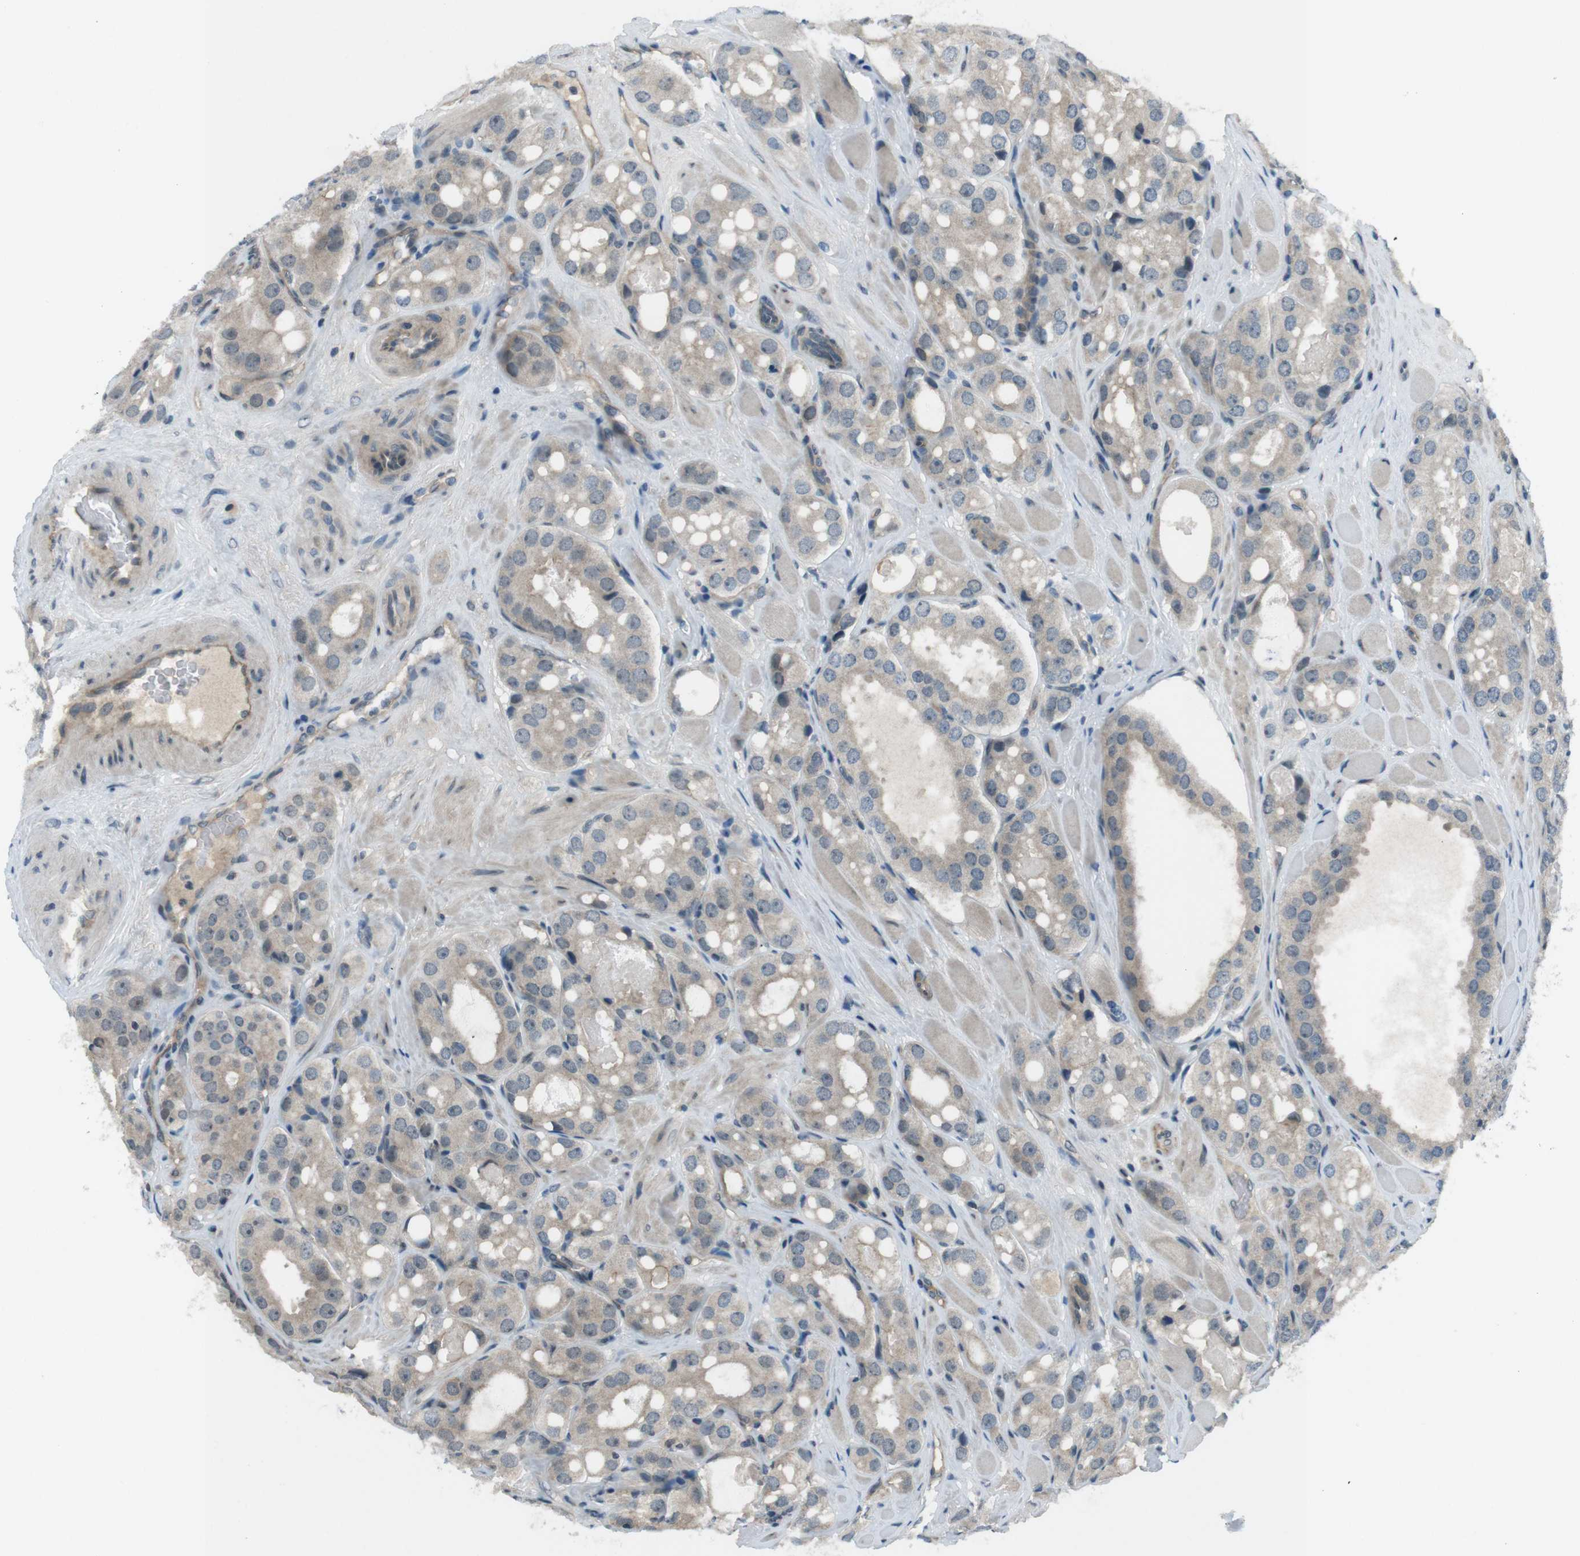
{"staining": {"intensity": "weak", "quantity": "25%-75%", "location": "cytoplasmic/membranous"}, "tissue": "prostate cancer", "cell_type": "Tumor cells", "image_type": "cancer", "snomed": [{"axis": "morphology", "description": "Adenocarcinoma, High grade"}, {"axis": "topography", "description": "Prostate"}], "caption": "Prostate cancer (adenocarcinoma (high-grade)) was stained to show a protein in brown. There is low levels of weak cytoplasmic/membranous staining in approximately 25%-75% of tumor cells. (Stains: DAB in brown, nuclei in blue, Microscopy: brightfield microscopy at high magnification).", "gene": "TIAM2", "patient": {"sex": "male", "age": 65}}